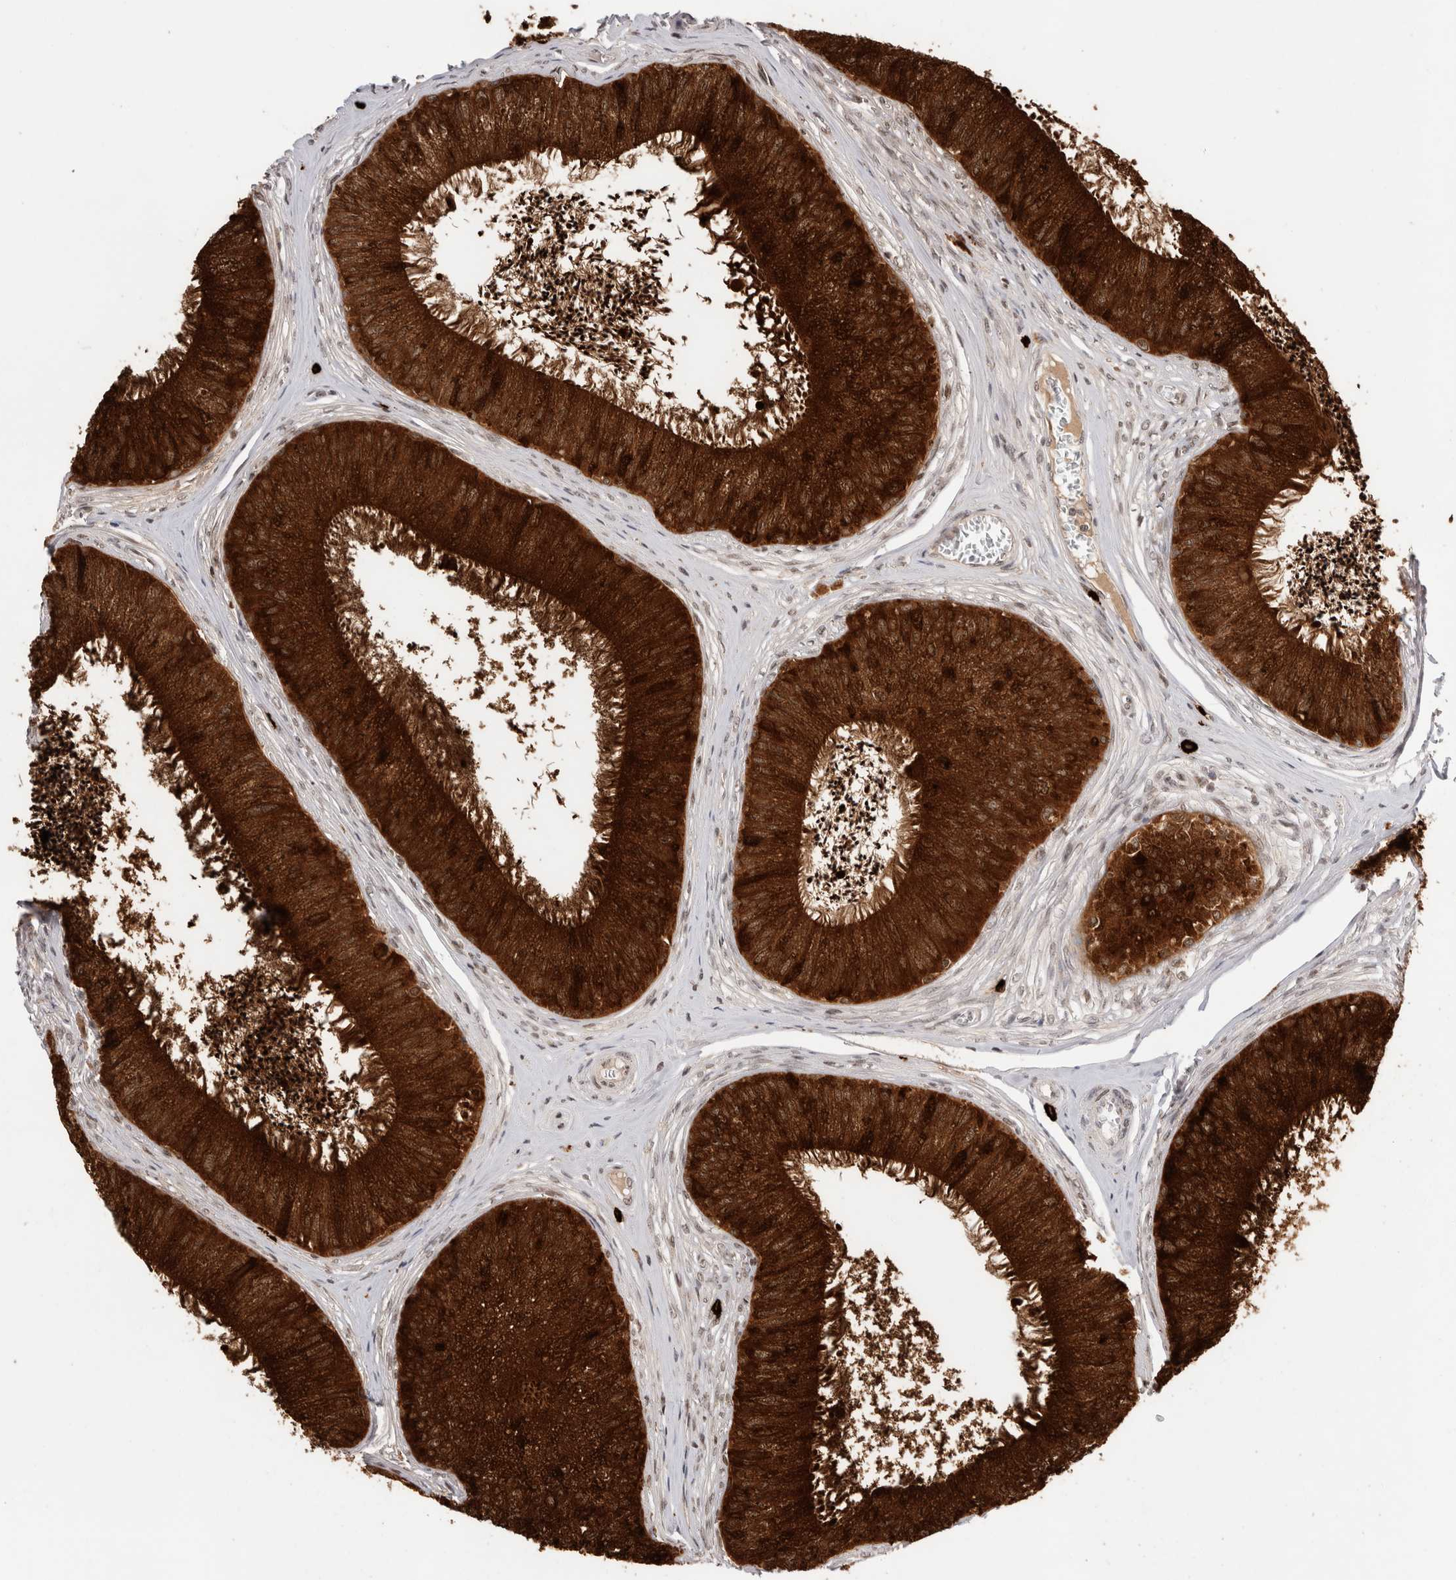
{"staining": {"intensity": "strong", "quantity": ">75%", "location": "cytoplasmic/membranous,nuclear"}, "tissue": "epididymis", "cell_type": "Glandular cells", "image_type": "normal", "snomed": [{"axis": "morphology", "description": "Normal tissue, NOS"}, {"axis": "topography", "description": "Epididymis"}], "caption": "Benign epididymis displays strong cytoplasmic/membranous,nuclear expression in about >75% of glandular cells, visualized by immunohistochemistry.", "gene": "SPINK2", "patient": {"sex": "male", "age": 79}}